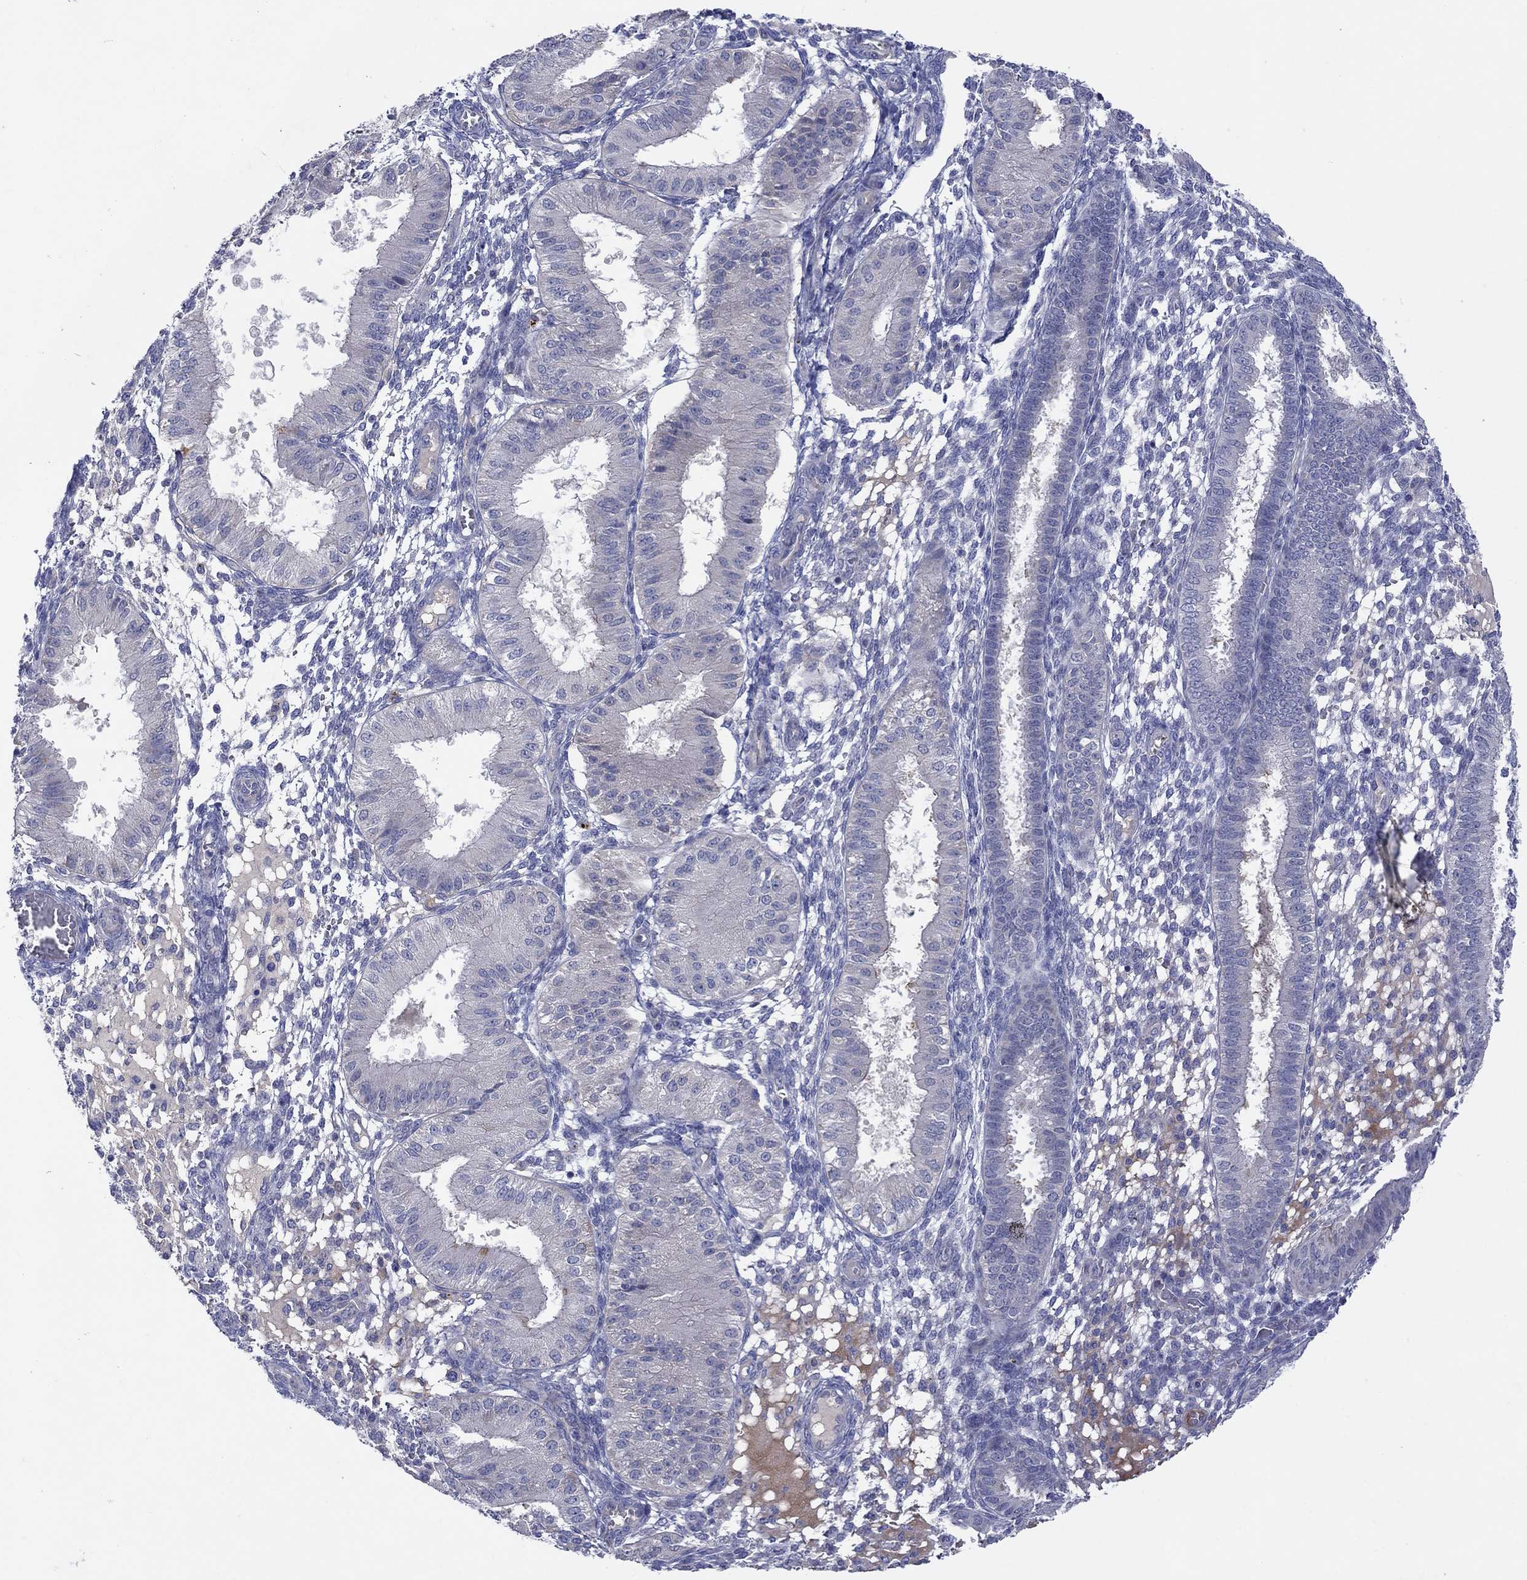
{"staining": {"intensity": "negative", "quantity": "none", "location": "none"}, "tissue": "endometrium", "cell_type": "Cells in endometrial stroma", "image_type": "normal", "snomed": [{"axis": "morphology", "description": "Normal tissue, NOS"}, {"axis": "topography", "description": "Endometrium"}], "caption": "The micrograph exhibits no significant expression in cells in endometrial stroma of endometrium.", "gene": "PLCL2", "patient": {"sex": "female", "age": 43}}